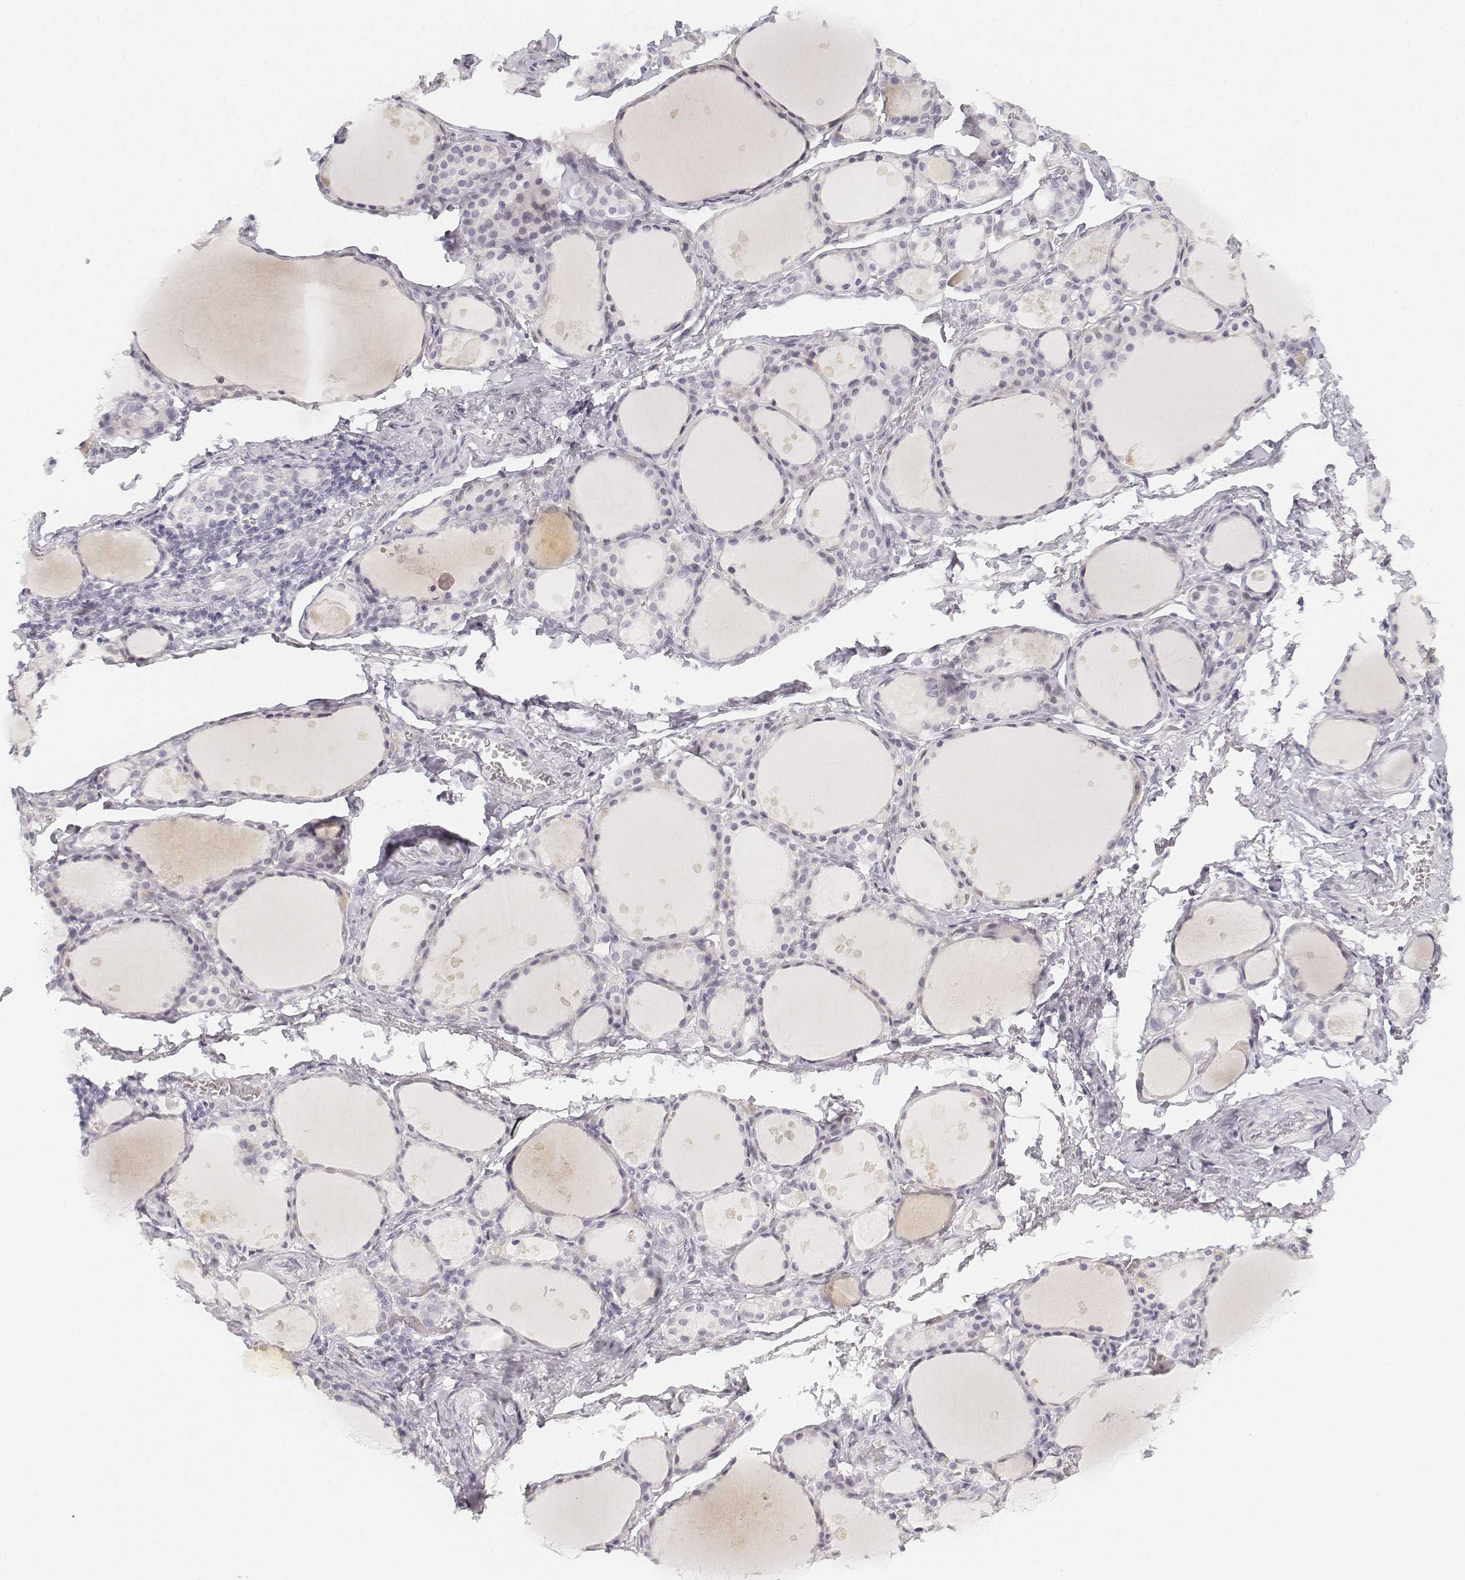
{"staining": {"intensity": "negative", "quantity": "none", "location": "none"}, "tissue": "thyroid gland", "cell_type": "Glandular cells", "image_type": "normal", "snomed": [{"axis": "morphology", "description": "Normal tissue, NOS"}, {"axis": "topography", "description": "Thyroid gland"}], "caption": "Thyroid gland was stained to show a protein in brown. There is no significant expression in glandular cells. The staining is performed using DAB brown chromogen with nuclei counter-stained in using hematoxylin.", "gene": "KRTAP2", "patient": {"sex": "male", "age": 68}}